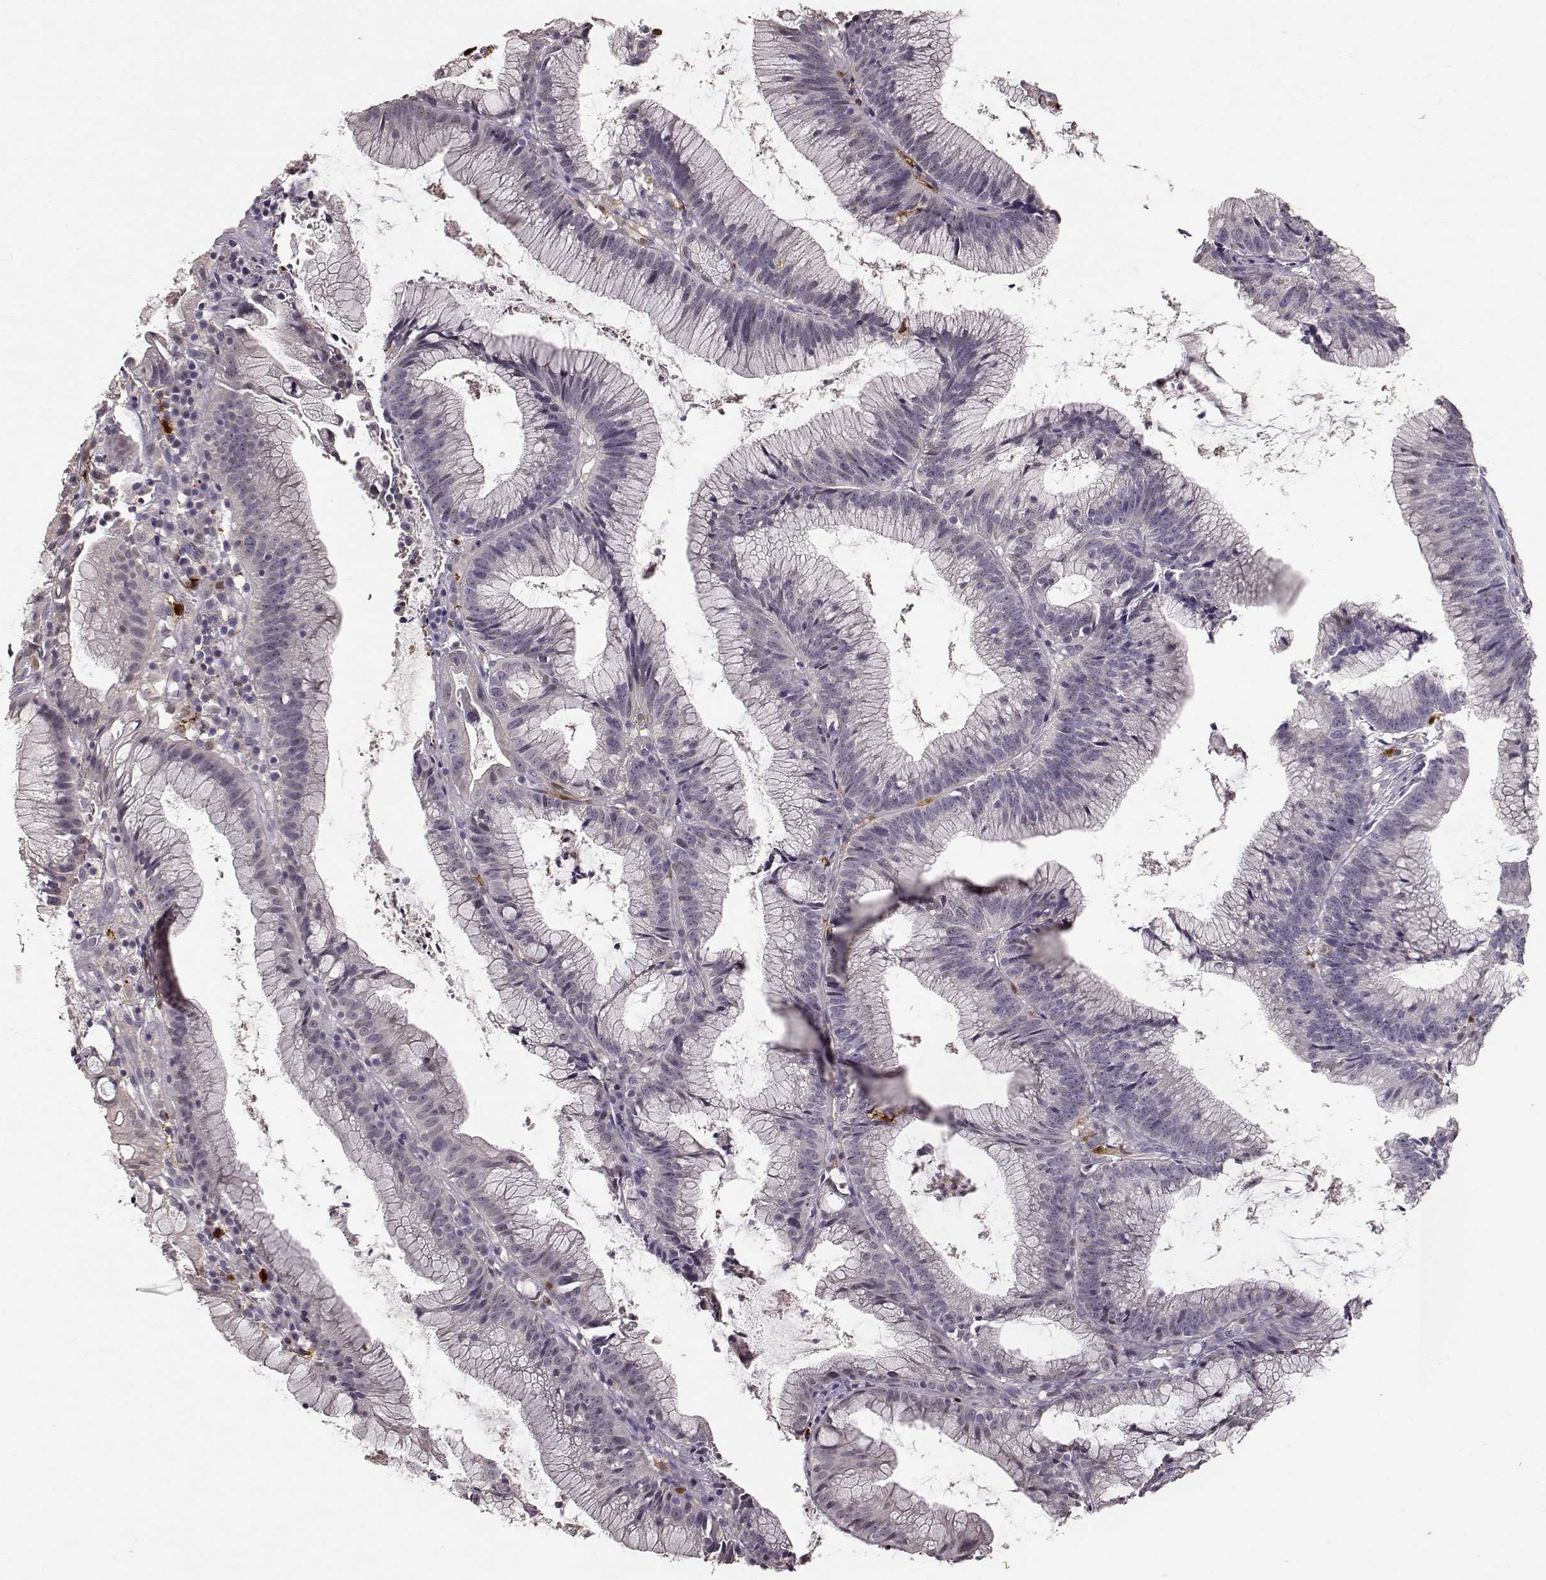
{"staining": {"intensity": "negative", "quantity": "none", "location": "none"}, "tissue": "colorectal cancer", "cell_type": "Tumor cells", "image_type": "cancer", "snomed": [{"axis": "morphology", "description": "Adenocarcinoma, NOS"}, {"axis": "topography", "description": "Colon"}], "caption": "Protein analysis of colorectal cancer (adenocarcinoma) displays no significant staining in tumor cells.", "gene": "S100B", "patient": {"sex": "female", "age": 78}}